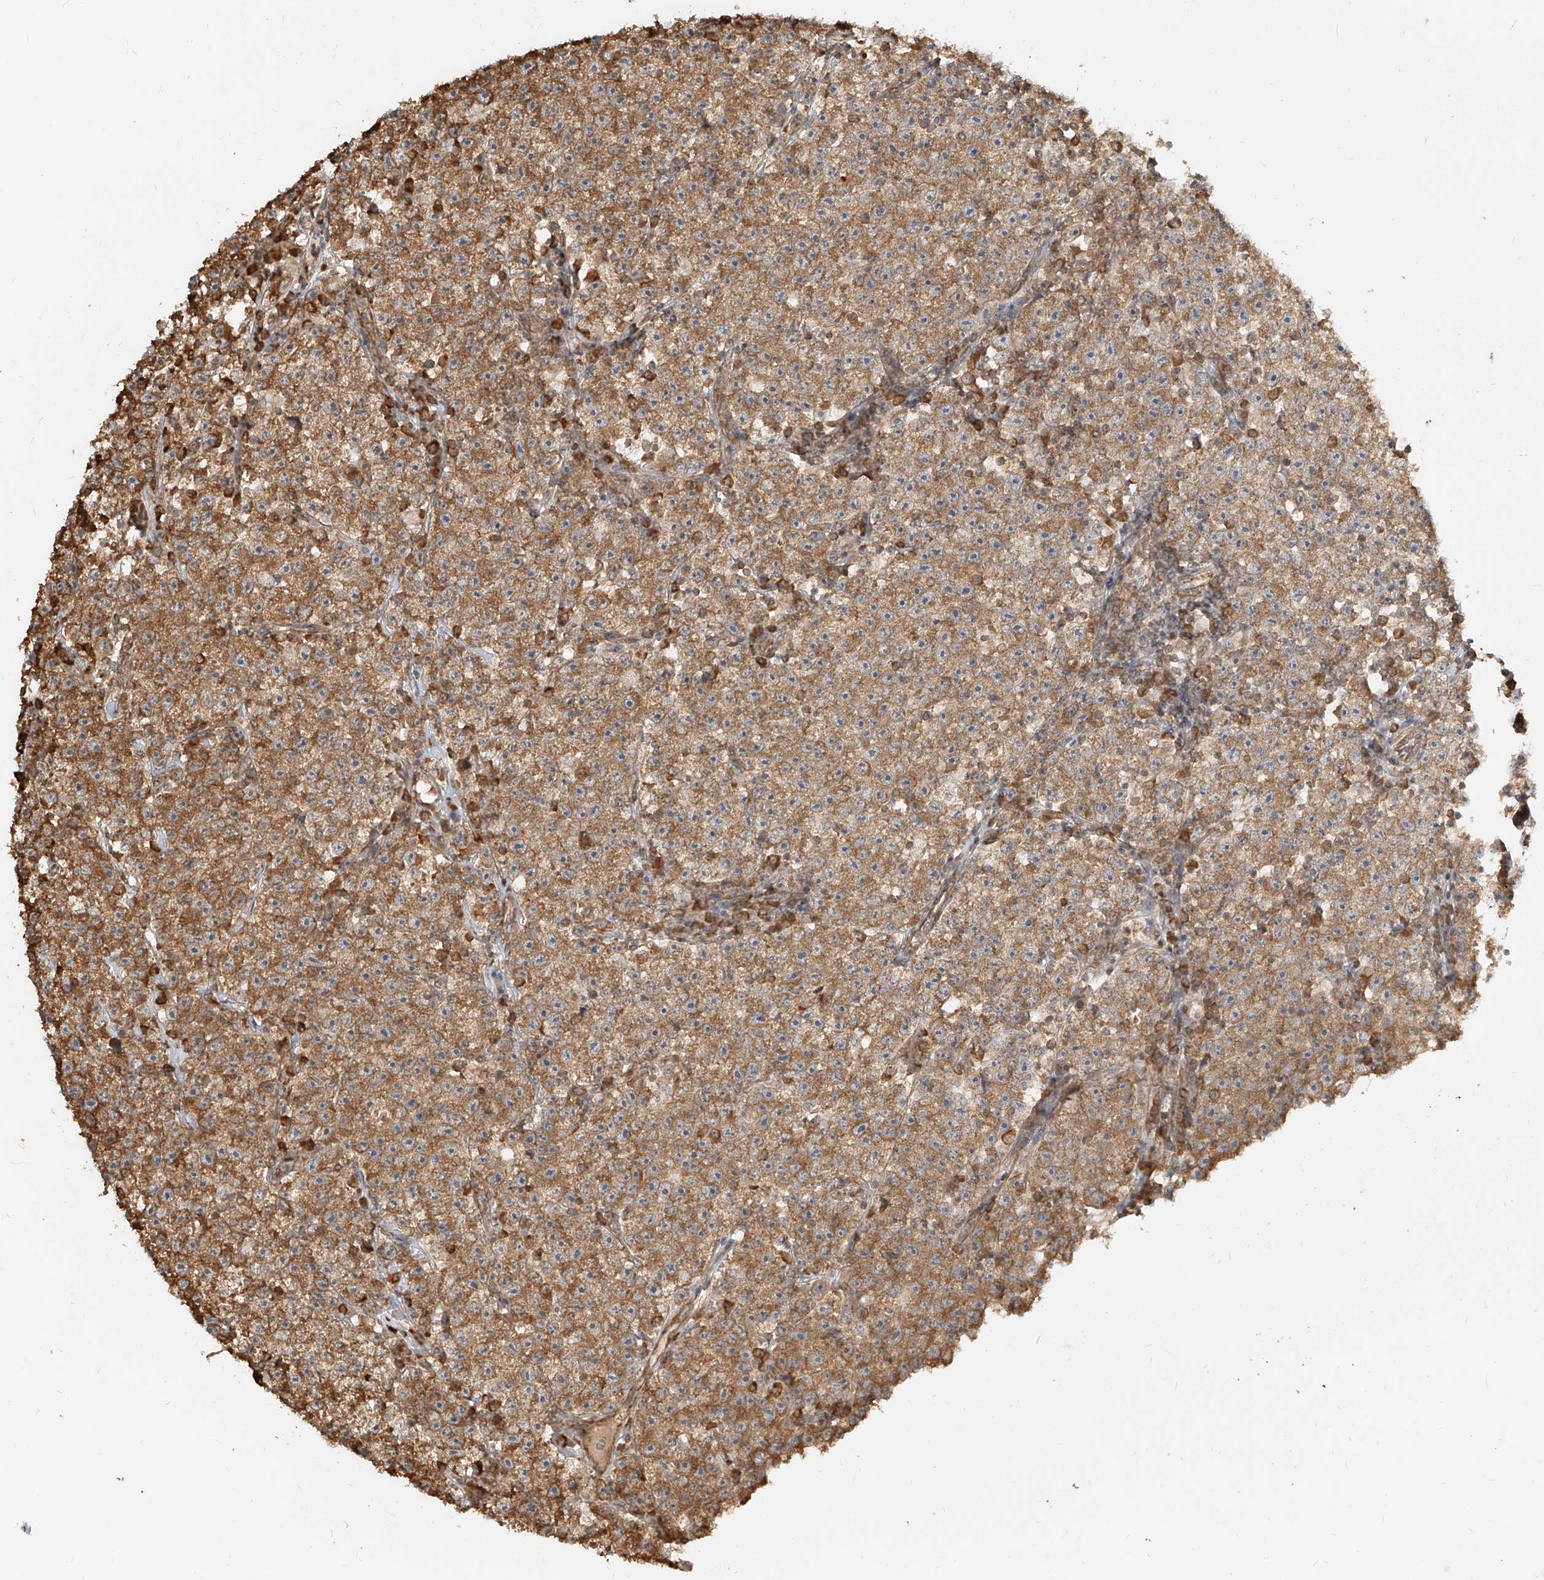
{"staining": {"intensity": "moderate", "quantity": ">75%", "location": "cytoplasmic/membranous"}, "tissue": "testis cancer", "cell_type": "Tumor cells", "image_type": "cancer", "snomed": [{"axis": "morphology", "description": "Seminoma, NOS"}, {"axis": "topography", "description": "Testis"}], "caption": "An IHC micrograph of neoplastic tissue is shown. Protein staining in brown highlights moderate cytoplasmic/membranous positivity in testis cancer within tumor cells.", "gene": "UBE2K", "patient": {"sex": "male", "age": 22}}